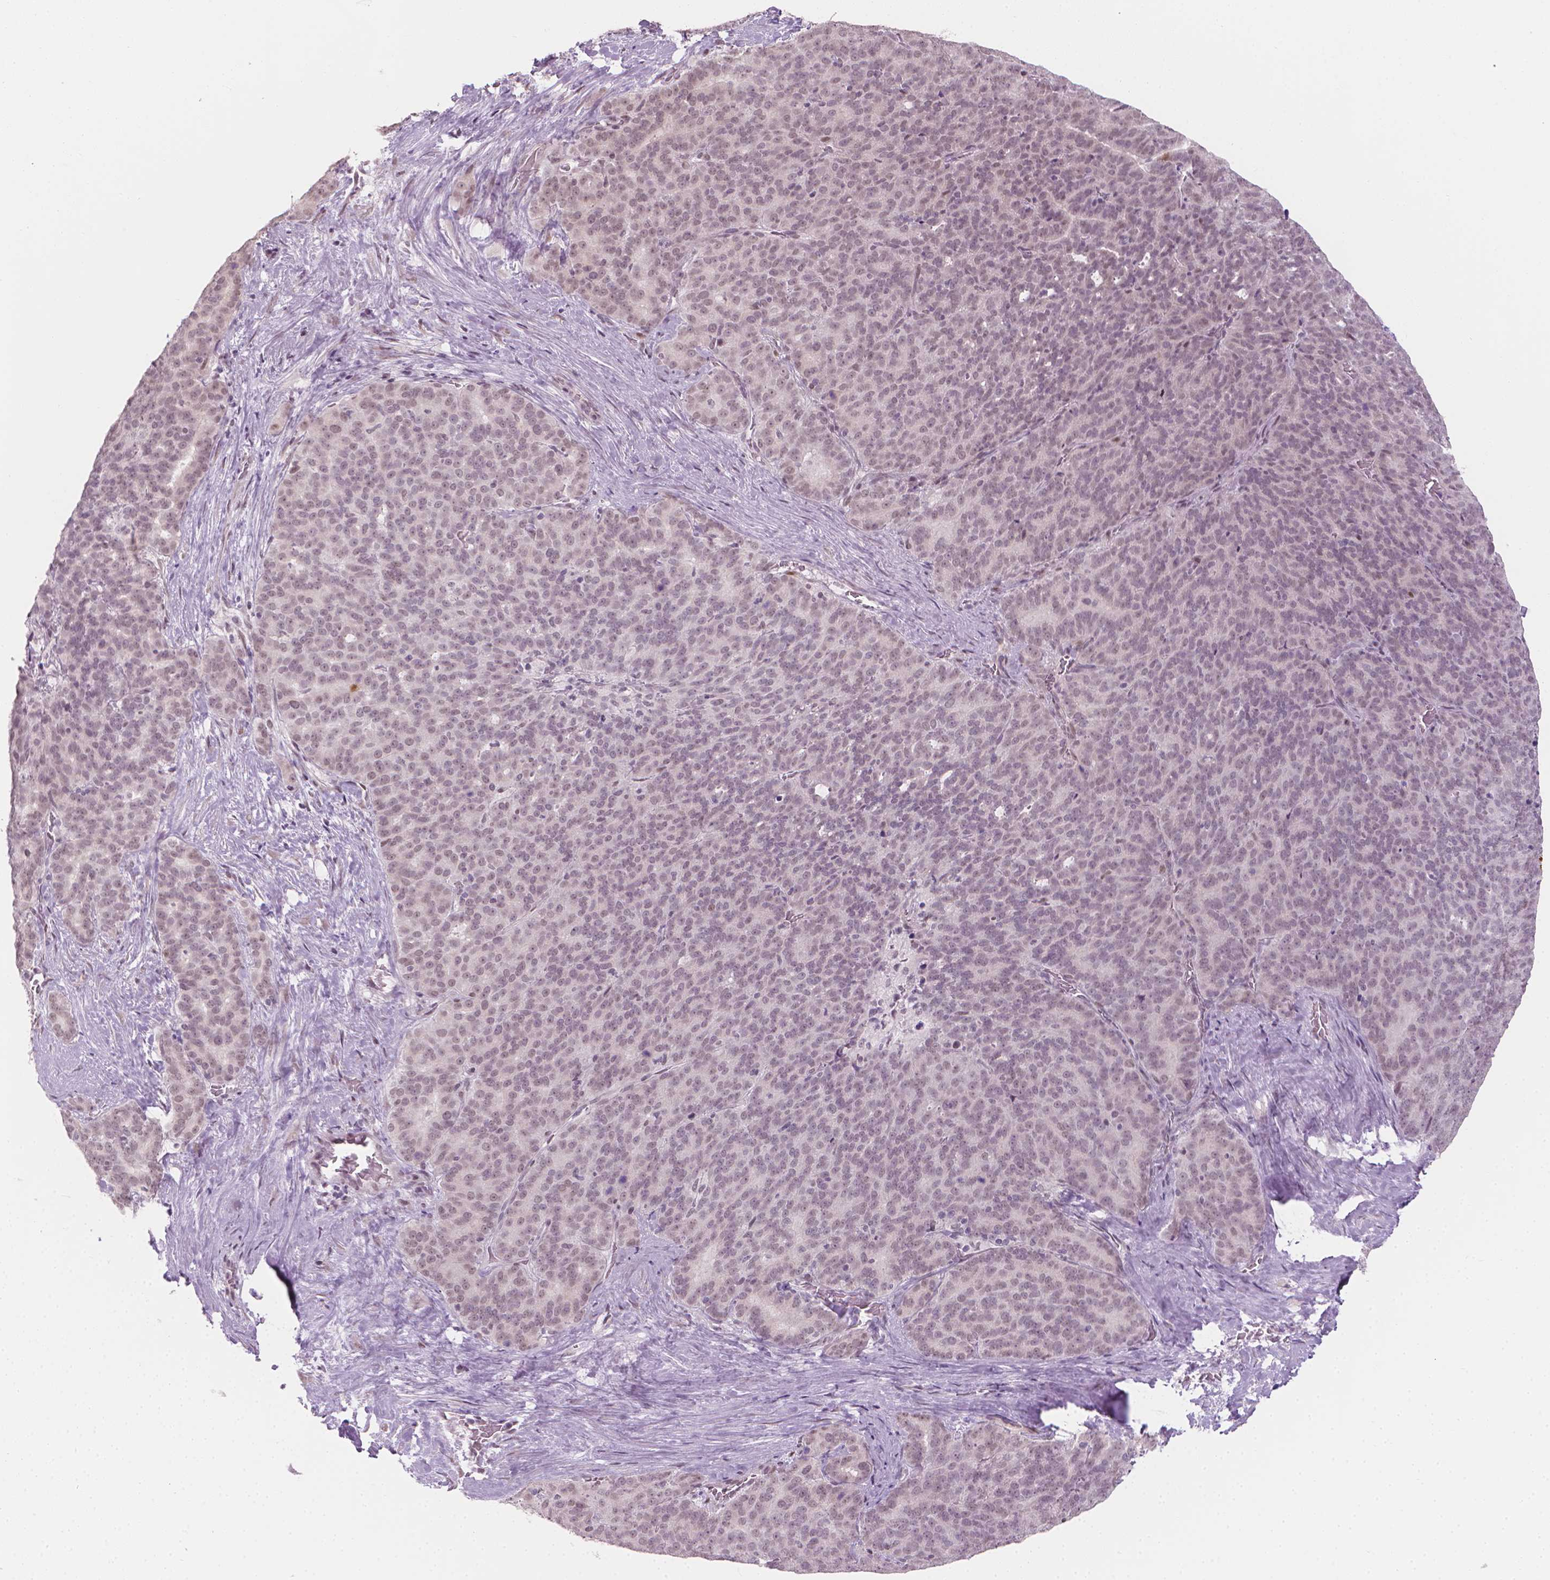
{"staining": {"intensity": "weak", "quantity": "25%-75%", "location": "nuclear"}, "tissue": "liver cancer", "cell_type": "Tumor cells", "image_type": "cancer", "snomed": [{"axis": "morphology", "description": "Cholangiocarcinoma"}, {"axis": "topography", "description": "Liver"}], "caption": "Immunohistochemistry (IHC) (DAB) staining of liver cholangiocarcinoma exhibits weak nuclear protein expression in about 25%-75% of tumor cells.", "gene": "CDKN1C", "patient": {"sex": "female", "age": 47}}